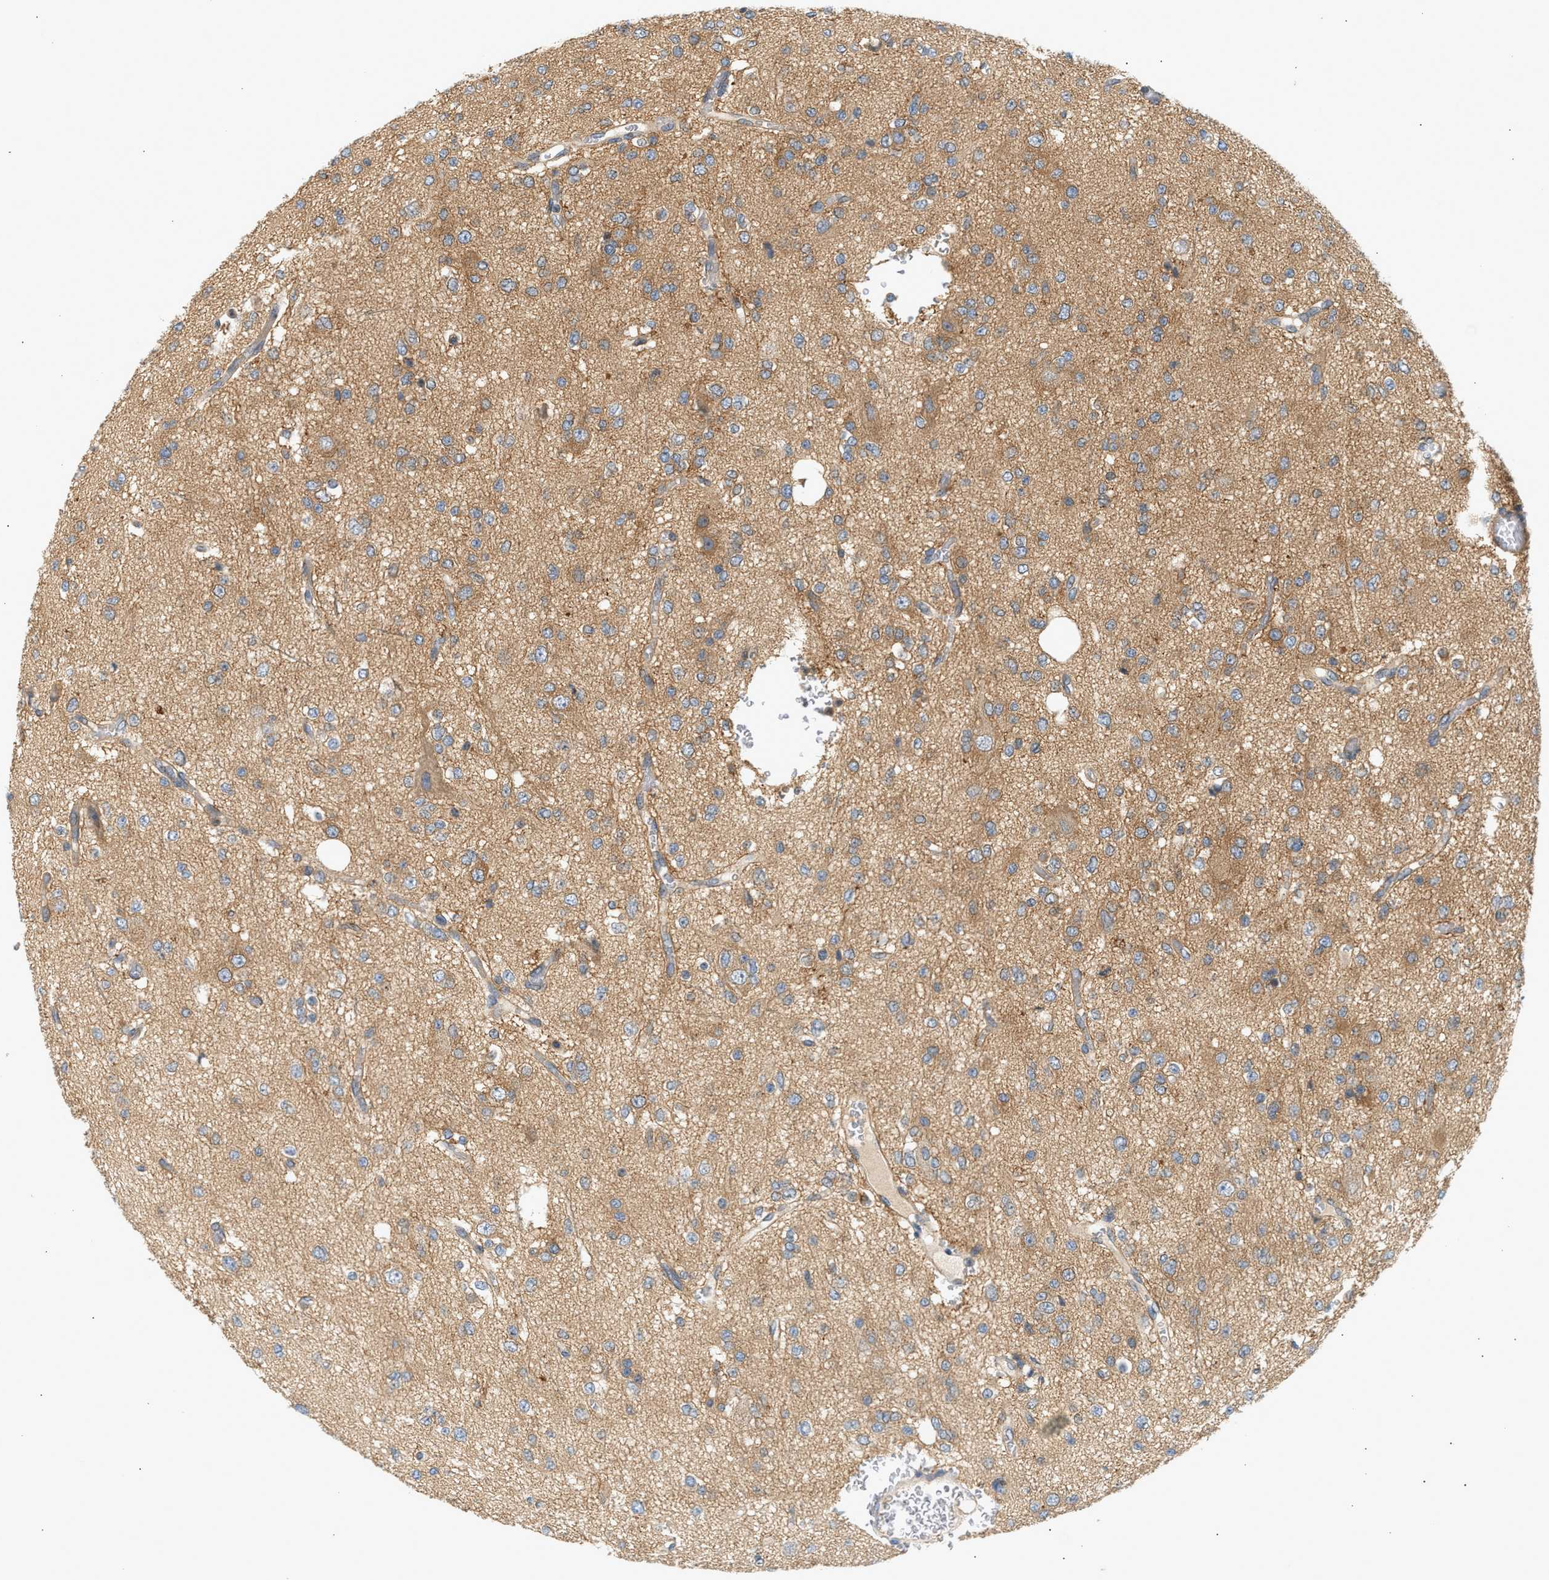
{"staining": {"intensity": "moderate", "quantity": ">75%", "location": "cytoplasmic/membranous"}, "tissue": "glioma", "cell_type": "Tumor cells", "image_type": "cancer", "snomed": [{"axis": "morphology", "description": "Glioma, malignant, Low grade"}, {"axis": "topography", "description": "Brain"}], "caption": "Protein analysis of low-grade glioma (malignant) tissue shows moderate cytoplasmic/membranous expression in about >75% of tumor cells. (brown staining indicates protein expression, while blue staining denotes nuclei).", "gene": "PAFAH1B1", "patient": {"sex": "male", "age": 38}}